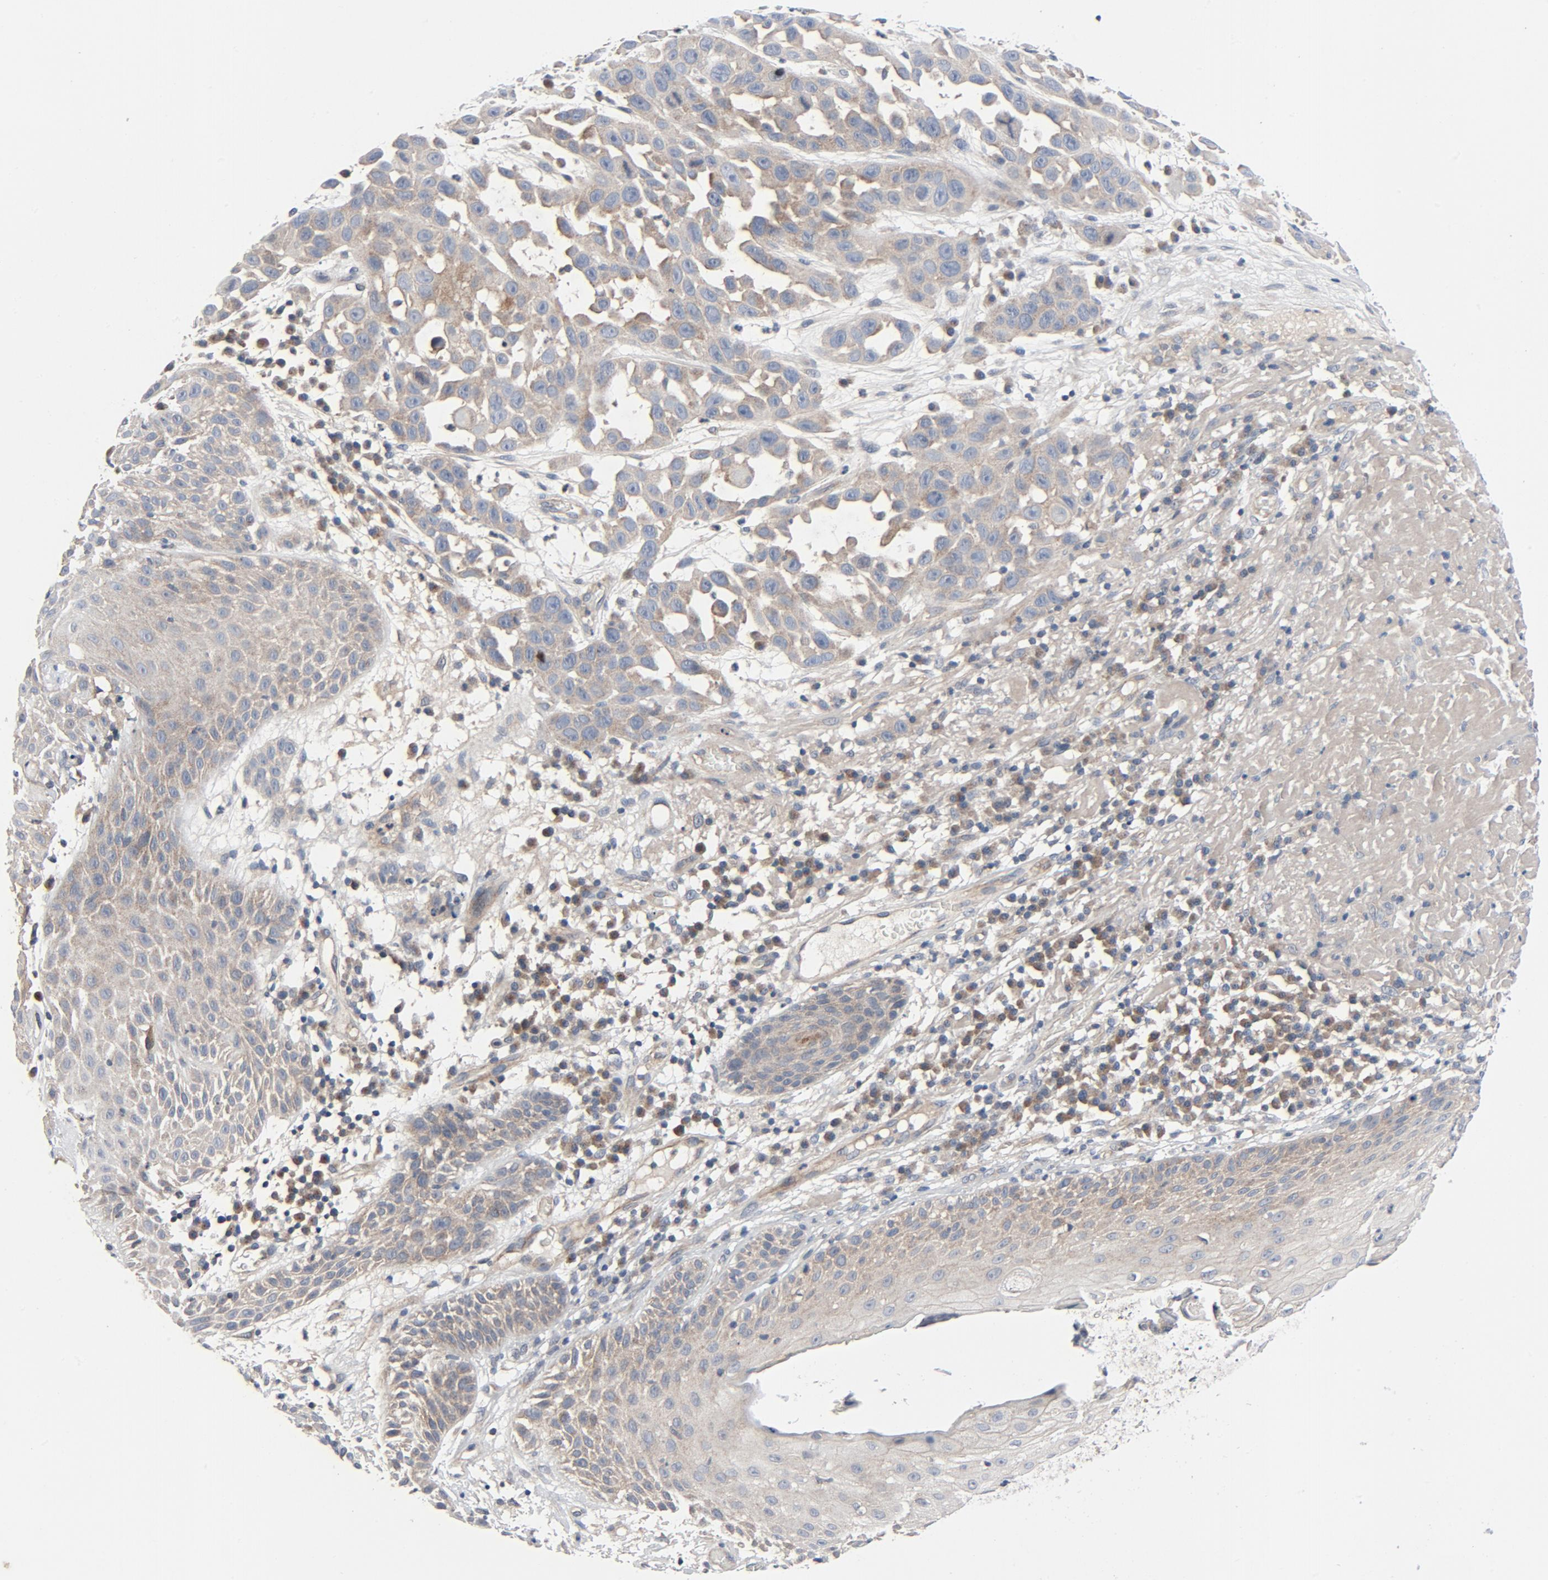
{"staining": {"intensity": "moderate", "quantity": ">75%", "location": "cytoplasmic/membranous"}, "tissue": "skin cancer", "cell_type": "Tumor cells", "image_type": "cancer", "snomed": [{"axis": "morphology", "description": "Squamous cell carcinoma, NOS"}, {"axis": "topography", "description": "Skin"}], "caption": "Approximately >75% of tumor cells in skin squamous cell carcinoma display moderate cytoplasmic/membranous protein expression as visualized by brown immunohistochemical staining.", "gene": "TSG101", "patient": {"sex": "male", "age": 81}}